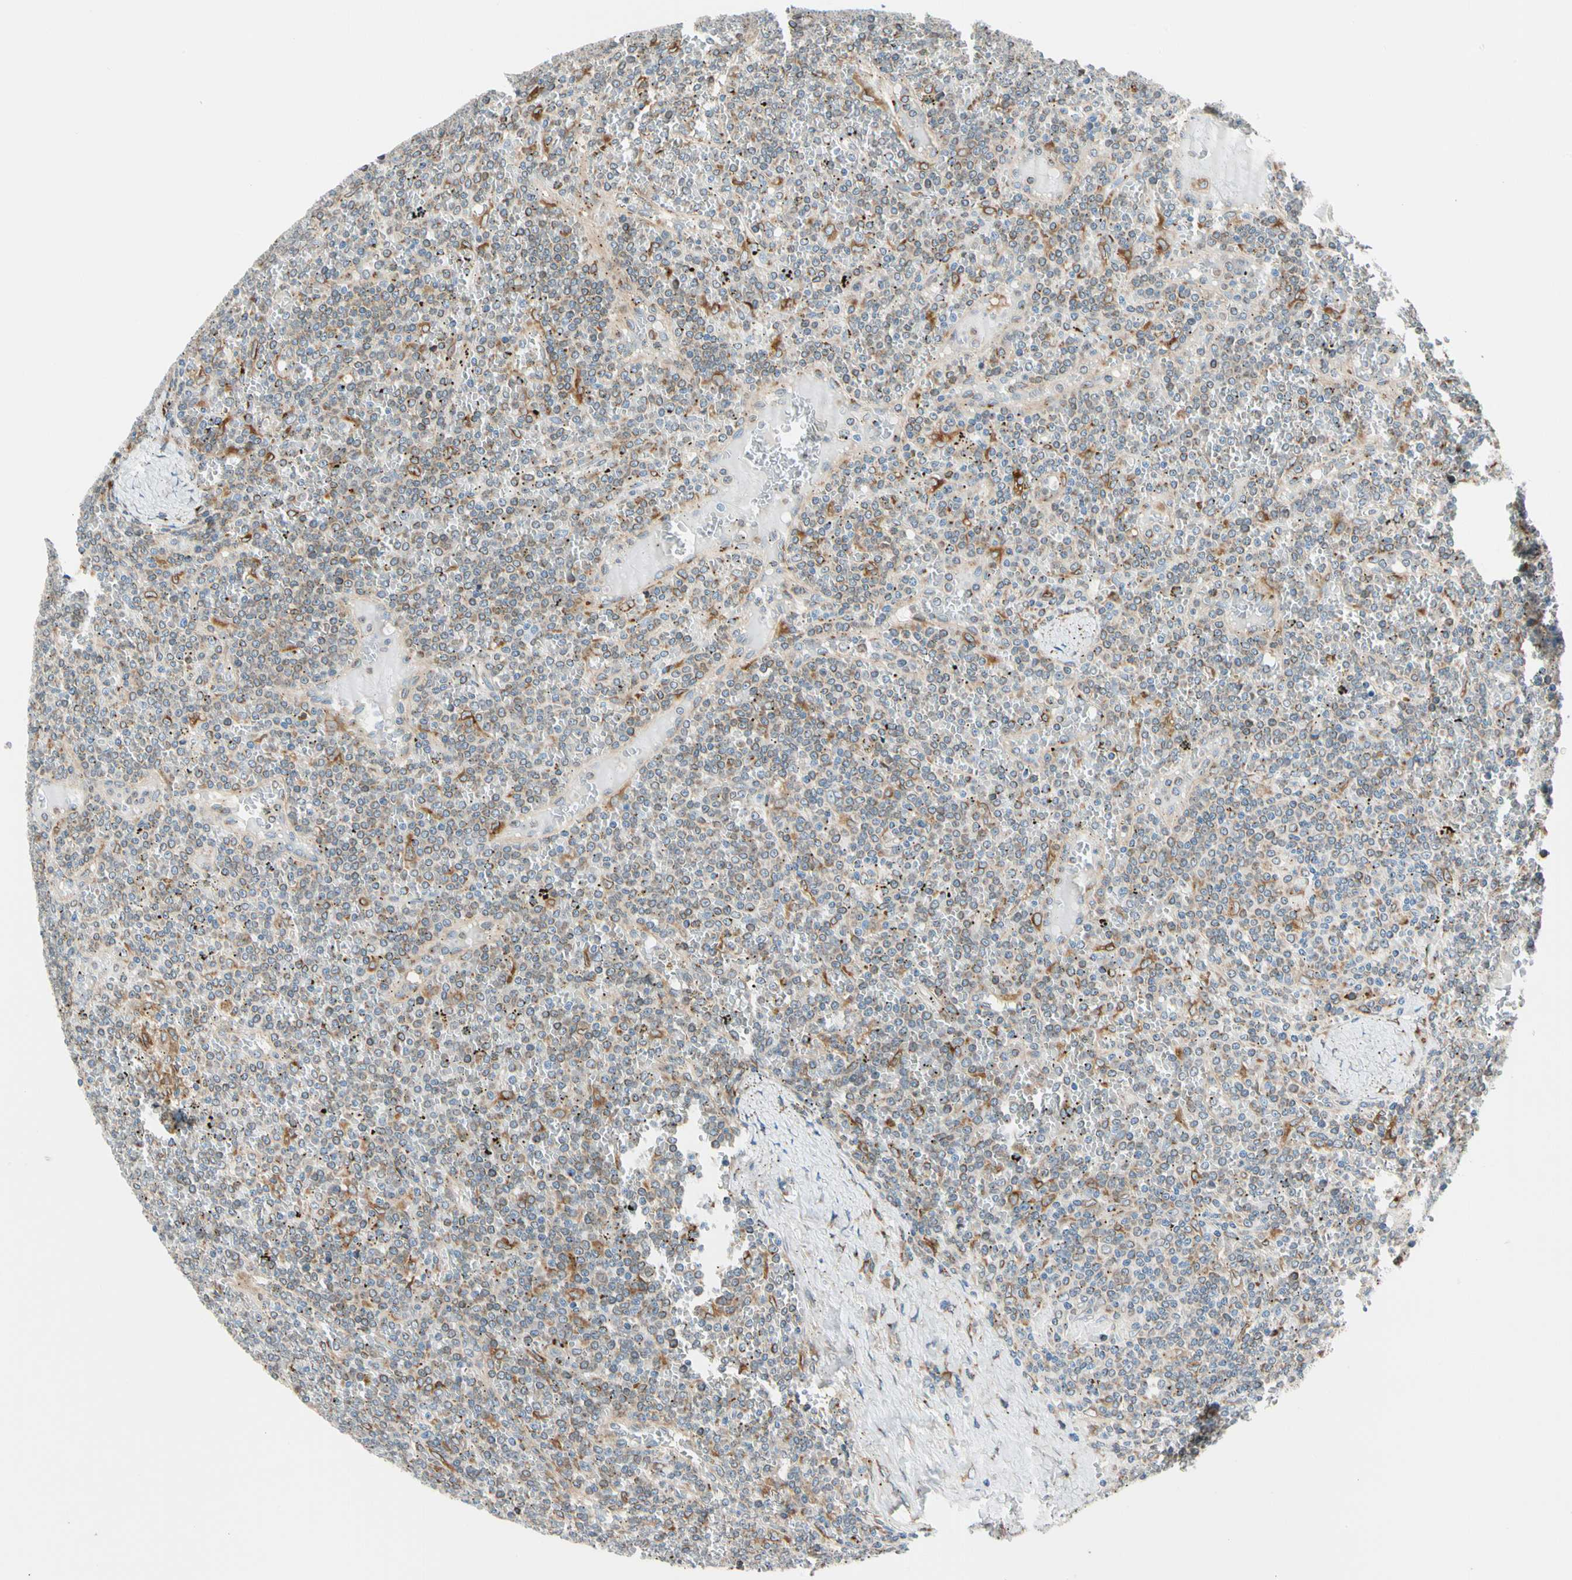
{"staining": {"intensity": "moderate", "quantity": "<25%", "location": "cytoplasmic/membranous"}, "tissue": "lymphoma", "cell_type": "Tumor cells", "image_type": "cancer", "snomed": [{"axis": "morphology", "description": "Malignant lymphoma, non-Hodgkin's type, Low grade"}, {"axis": "topography", "description": "Spleen"}], "caption": "Human lymphoma stained for a protein (brown) exhibits moderate cytoplasmic/membranous positive staining in approximately <25% of tumor cells.", "gene": "NUCB1", "patient": {"sex": "female", "age": 19}}